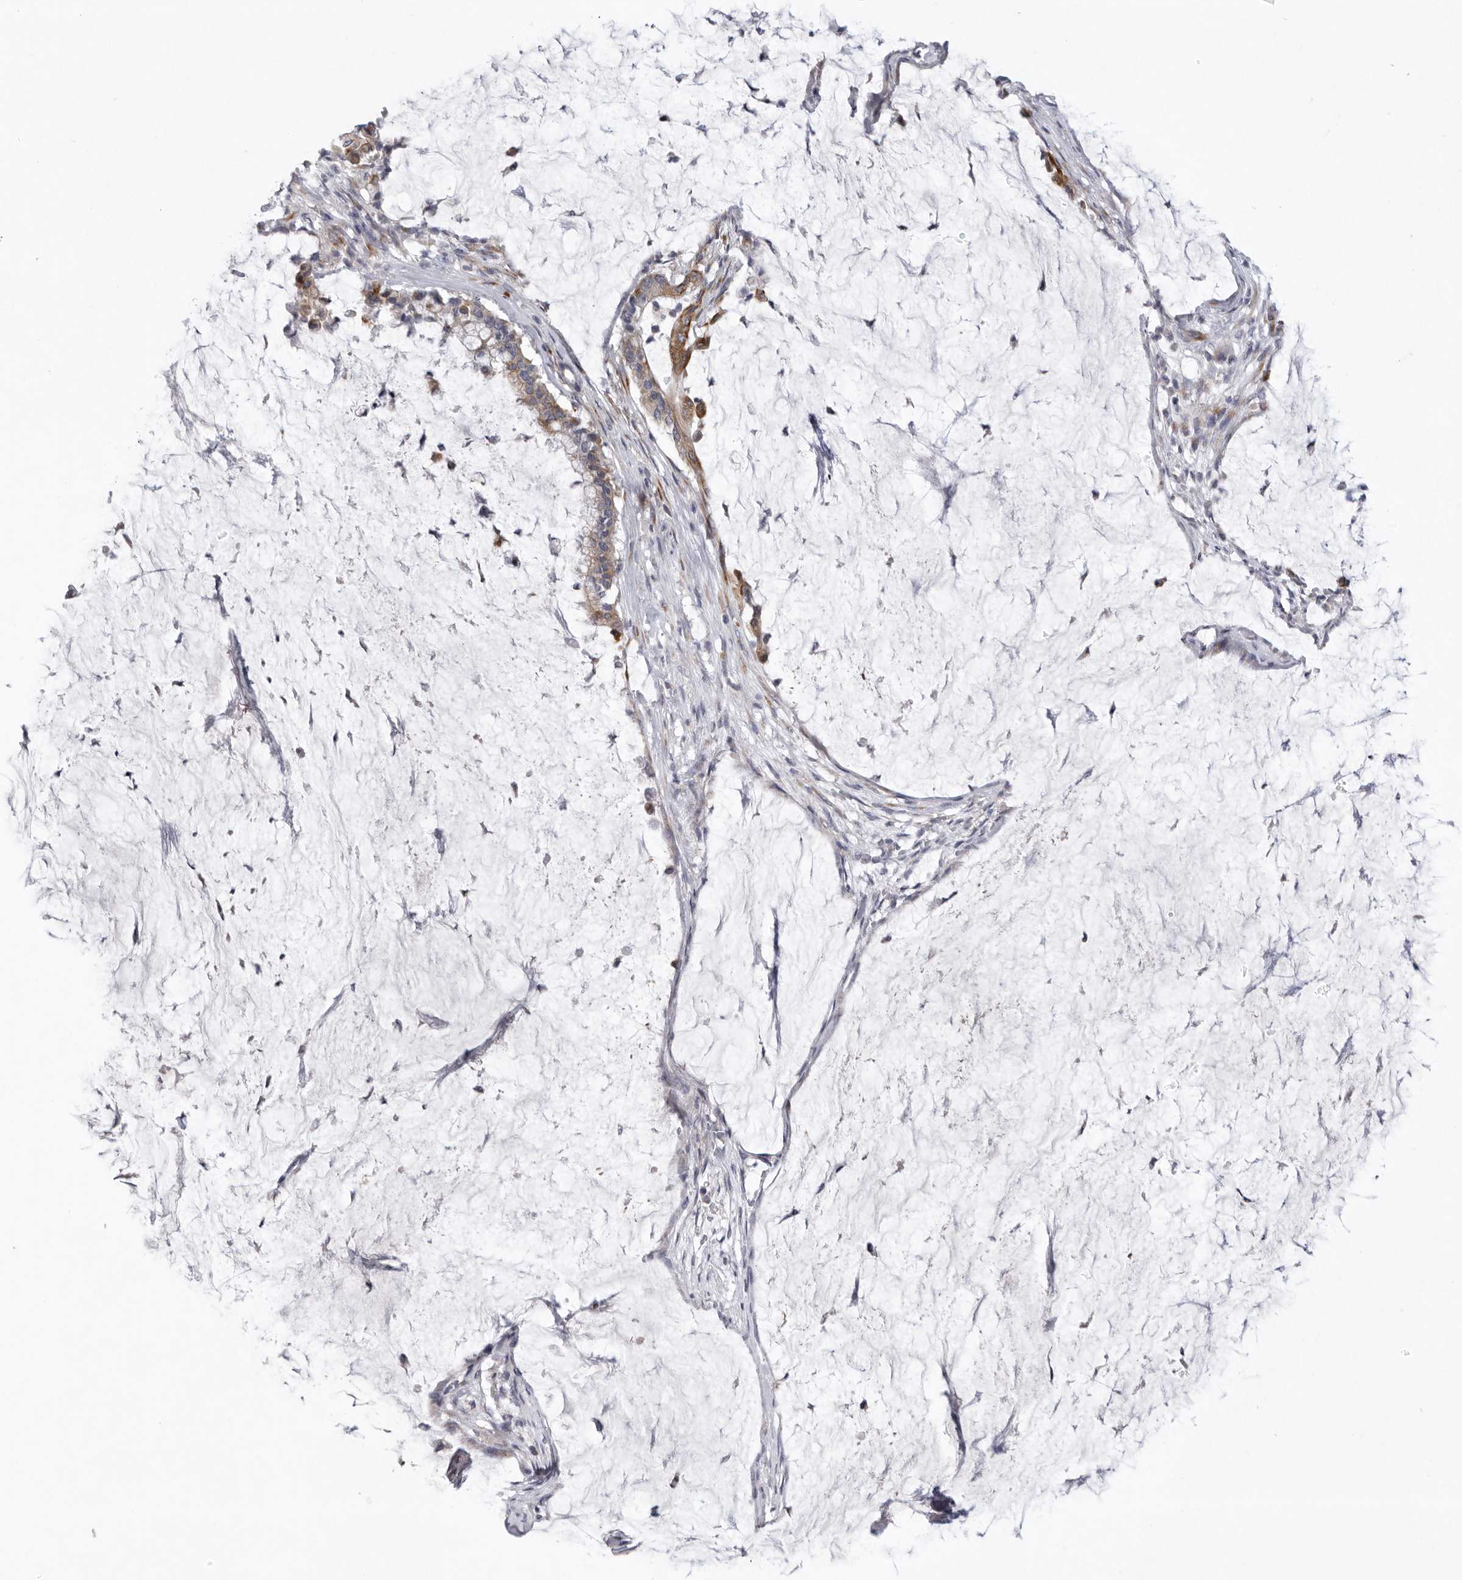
{"staining": {"intensity": "moderate", "quantity": ">75%", "location": "cytoplasmic/membranous"}, "tissue": "pancreatic cancer", "cell_type": "Tumor cells", "image_type": "cancer", "snomed": [{"axis": "morphology", "description": "Adenocarcinoma, NOS"}, {"axis": "topography", "description": "Pancreas"}], "caption": "Protein expression analysis of pancreatic adenocarcinoma demonstrates moderate cytoplasmic/membranous positivity in about >75% of tumor cells.", "gene": "USP24", "patient": {"sex": "male", "age": 41}}